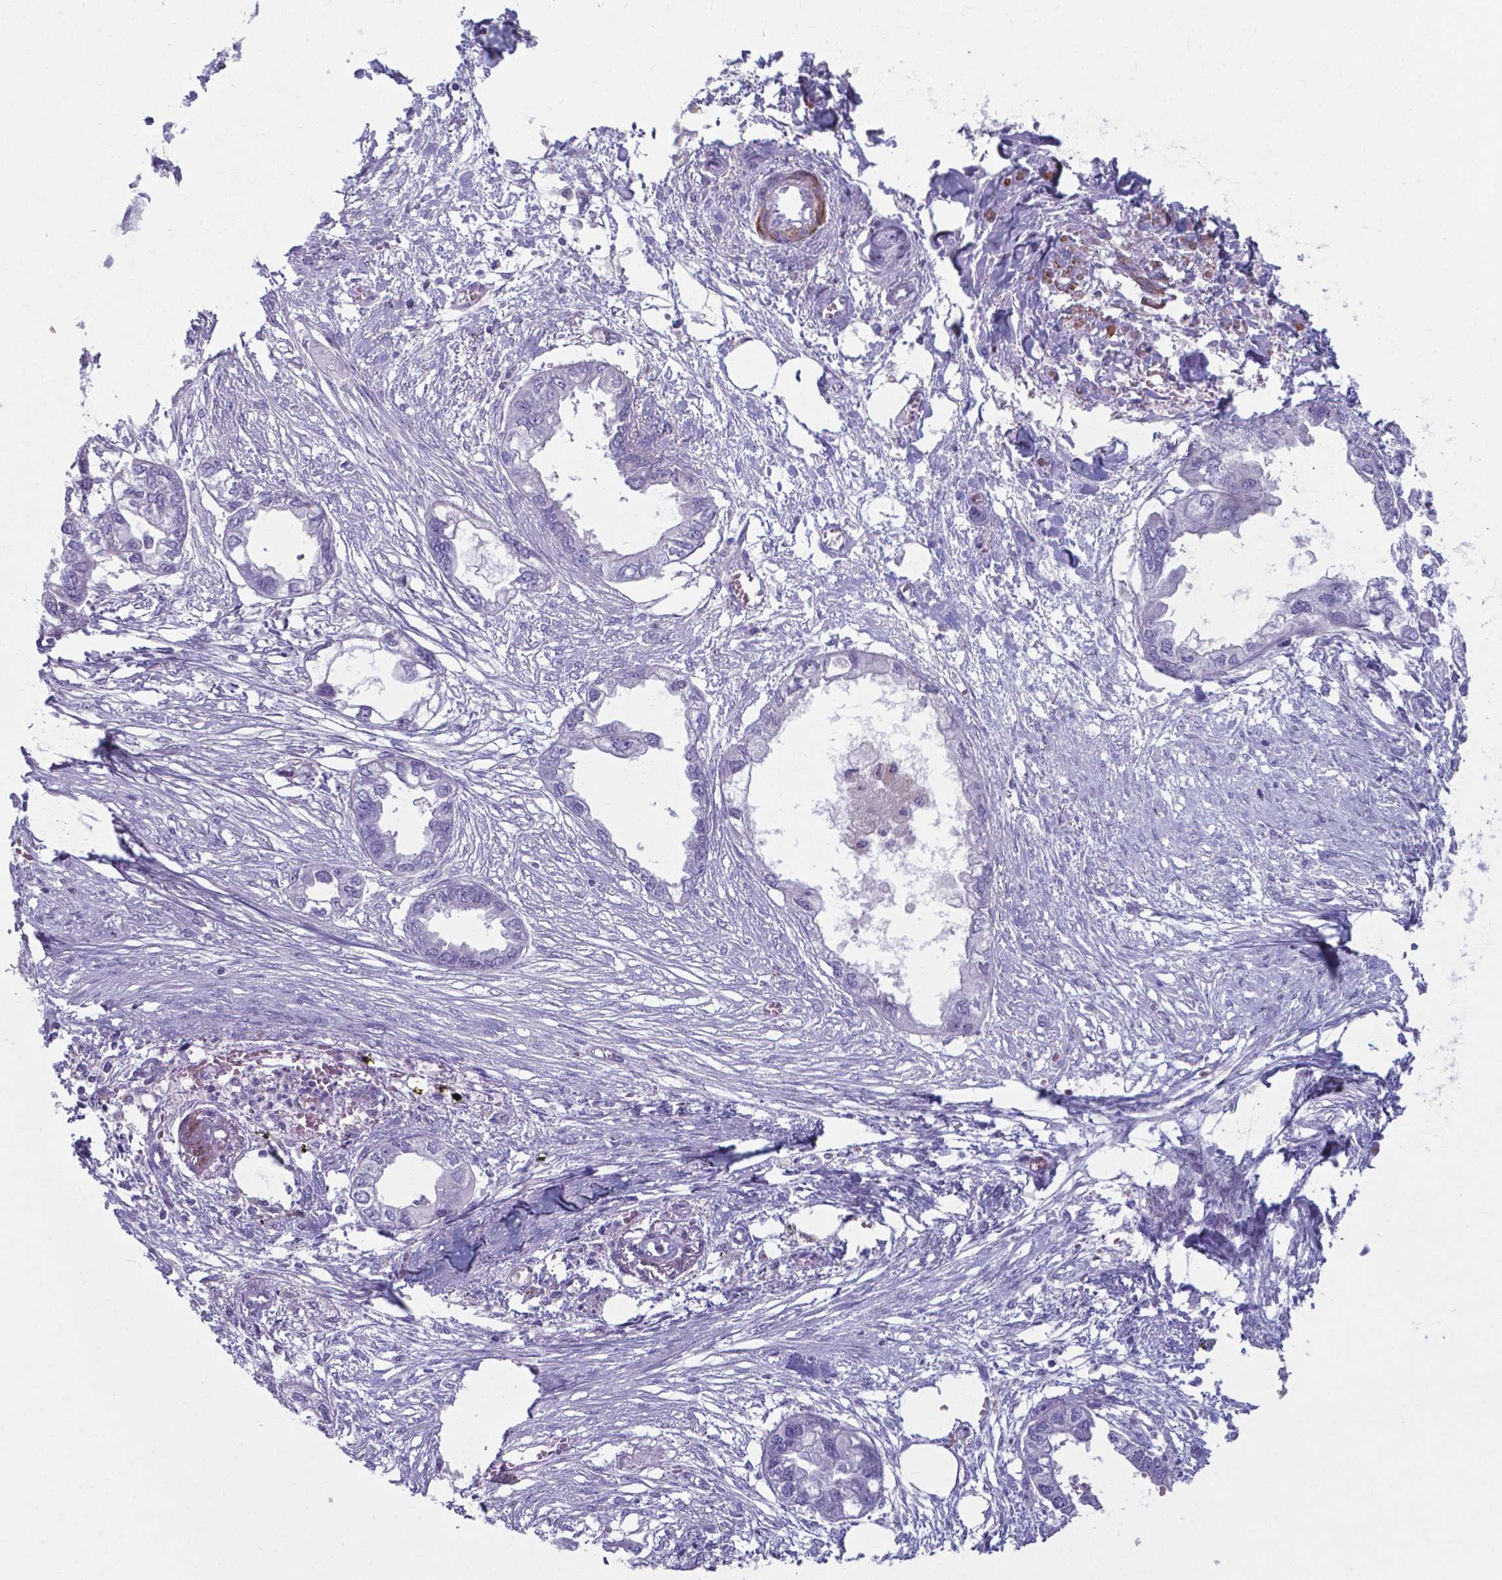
{"staining": {"intensity": "negative", "quantity": "none", "location": "none"}, "tissue": "endometrial cancer", "cell_type": "Tumor cells", "image_type": "cancer", "snomed": [{"axis": "morphology", "description": "Adenocarcinoma, NOS"}, {"axis": "morphology", "description": "Adenocarcinoma, metastatic, NOS"}, {"axis": "topography", "description": "Adipose tissue"}, {"axis": "topography", "description": "Endometrium"}], "caption": "Tumor cells are negative for protein expression in human endometrial cancer (adenocarcinoma).", "gene": "AP5B1", "patient": {"sex": "female", "age": 67}}